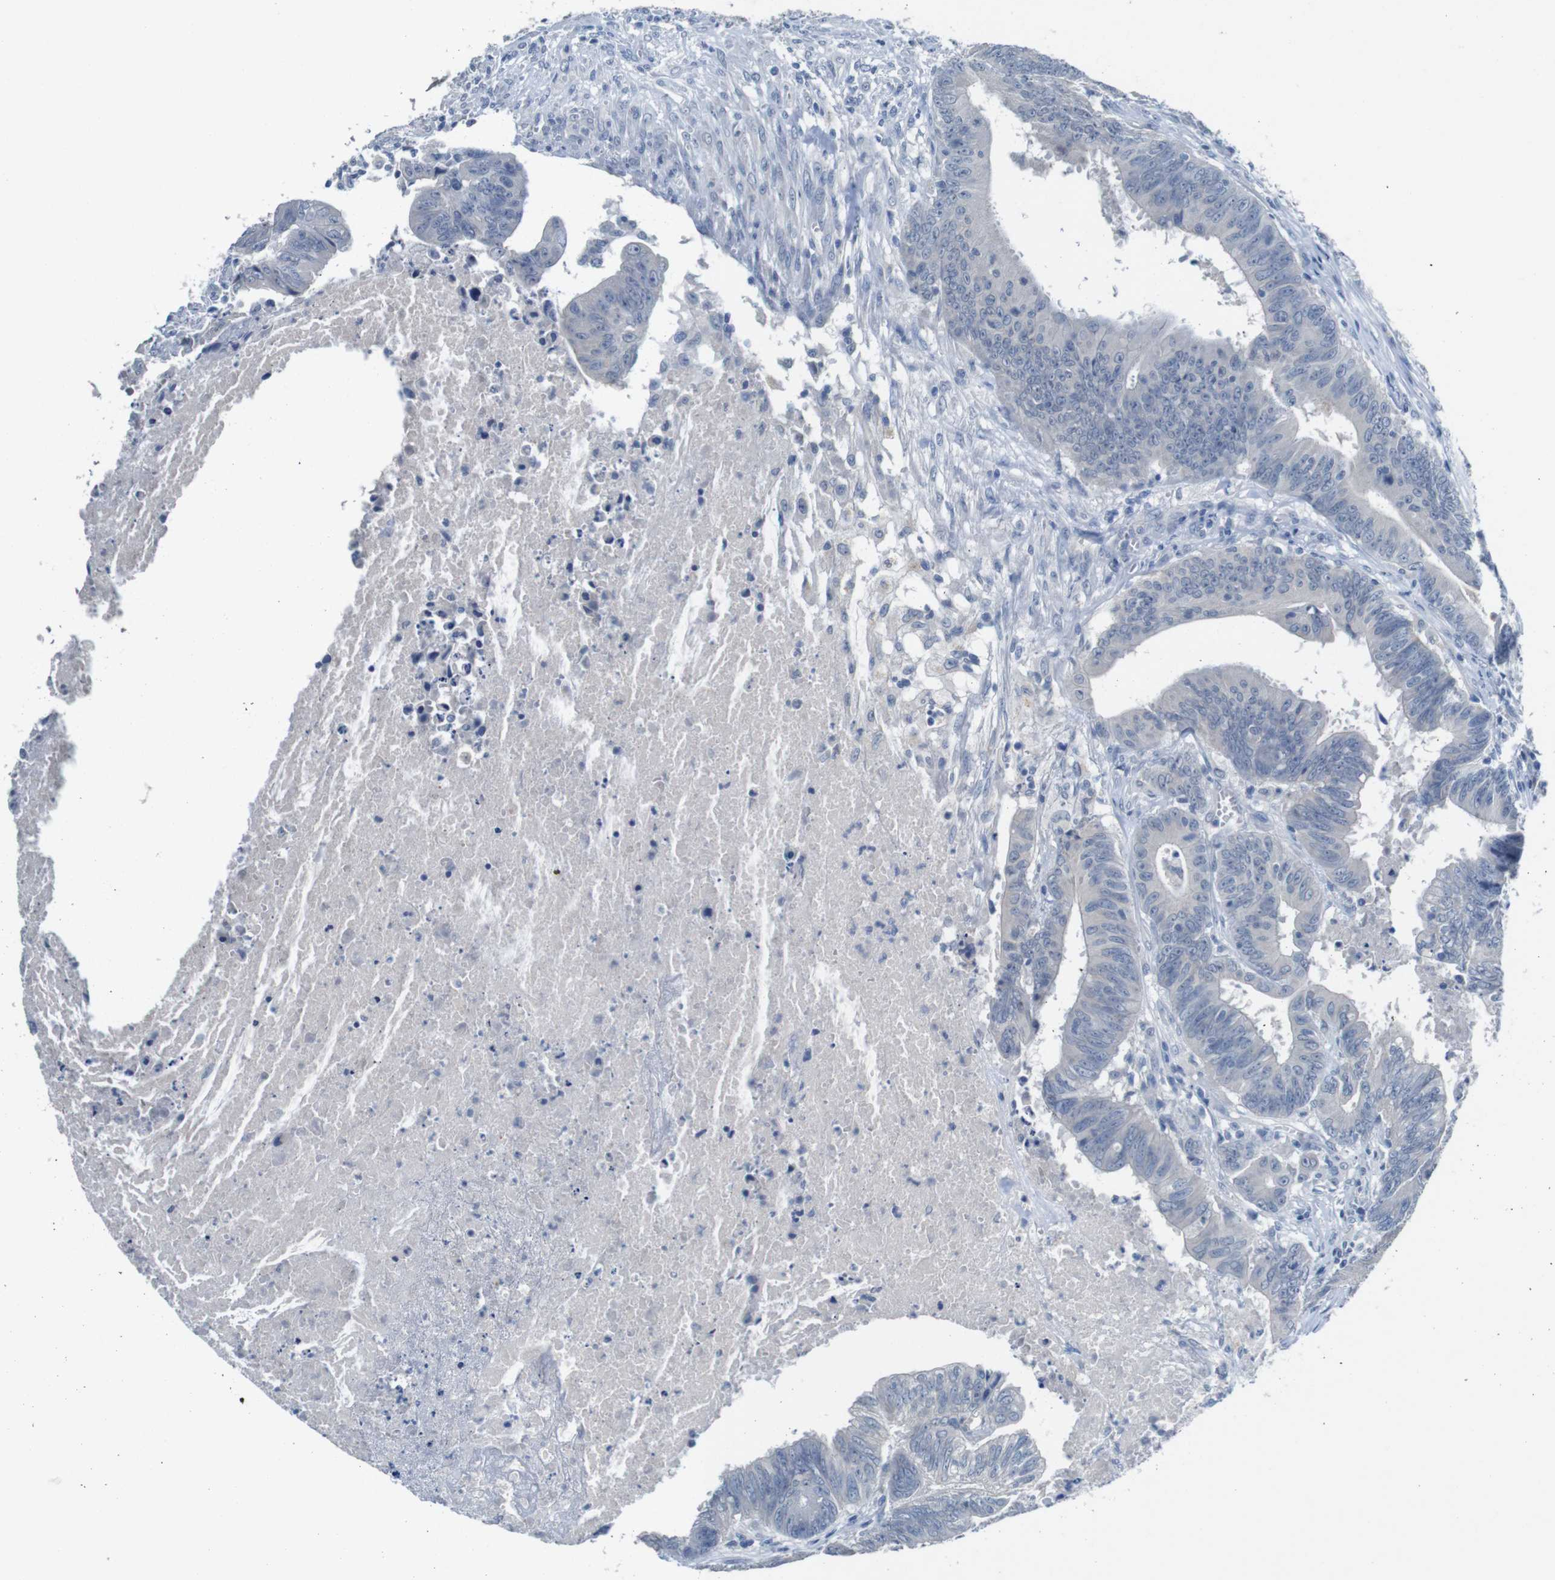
{"staining": {"intensity": "negative", "quantity": "none", "location": "none"}, "tissue": "colorectal cancer", "cell_type": "Tumor cells", "image_type": "cancer", "snomed": [{"axis": "morphology", "description": "Adenocarcinoma, NOS"}, {"axis": "topography", "description": "Colon"}], "caption": "Immunohistochemical staining of colorectal adenocarcinoma exhibits no significant staining in tumor cells. (Stains: DAB IHC with hematoxylin counter stain, Microscopy: brightfield microscopy at high magnification).", "gene": "SLC2A8", "patient": {"sex": "male", "age": 45}}